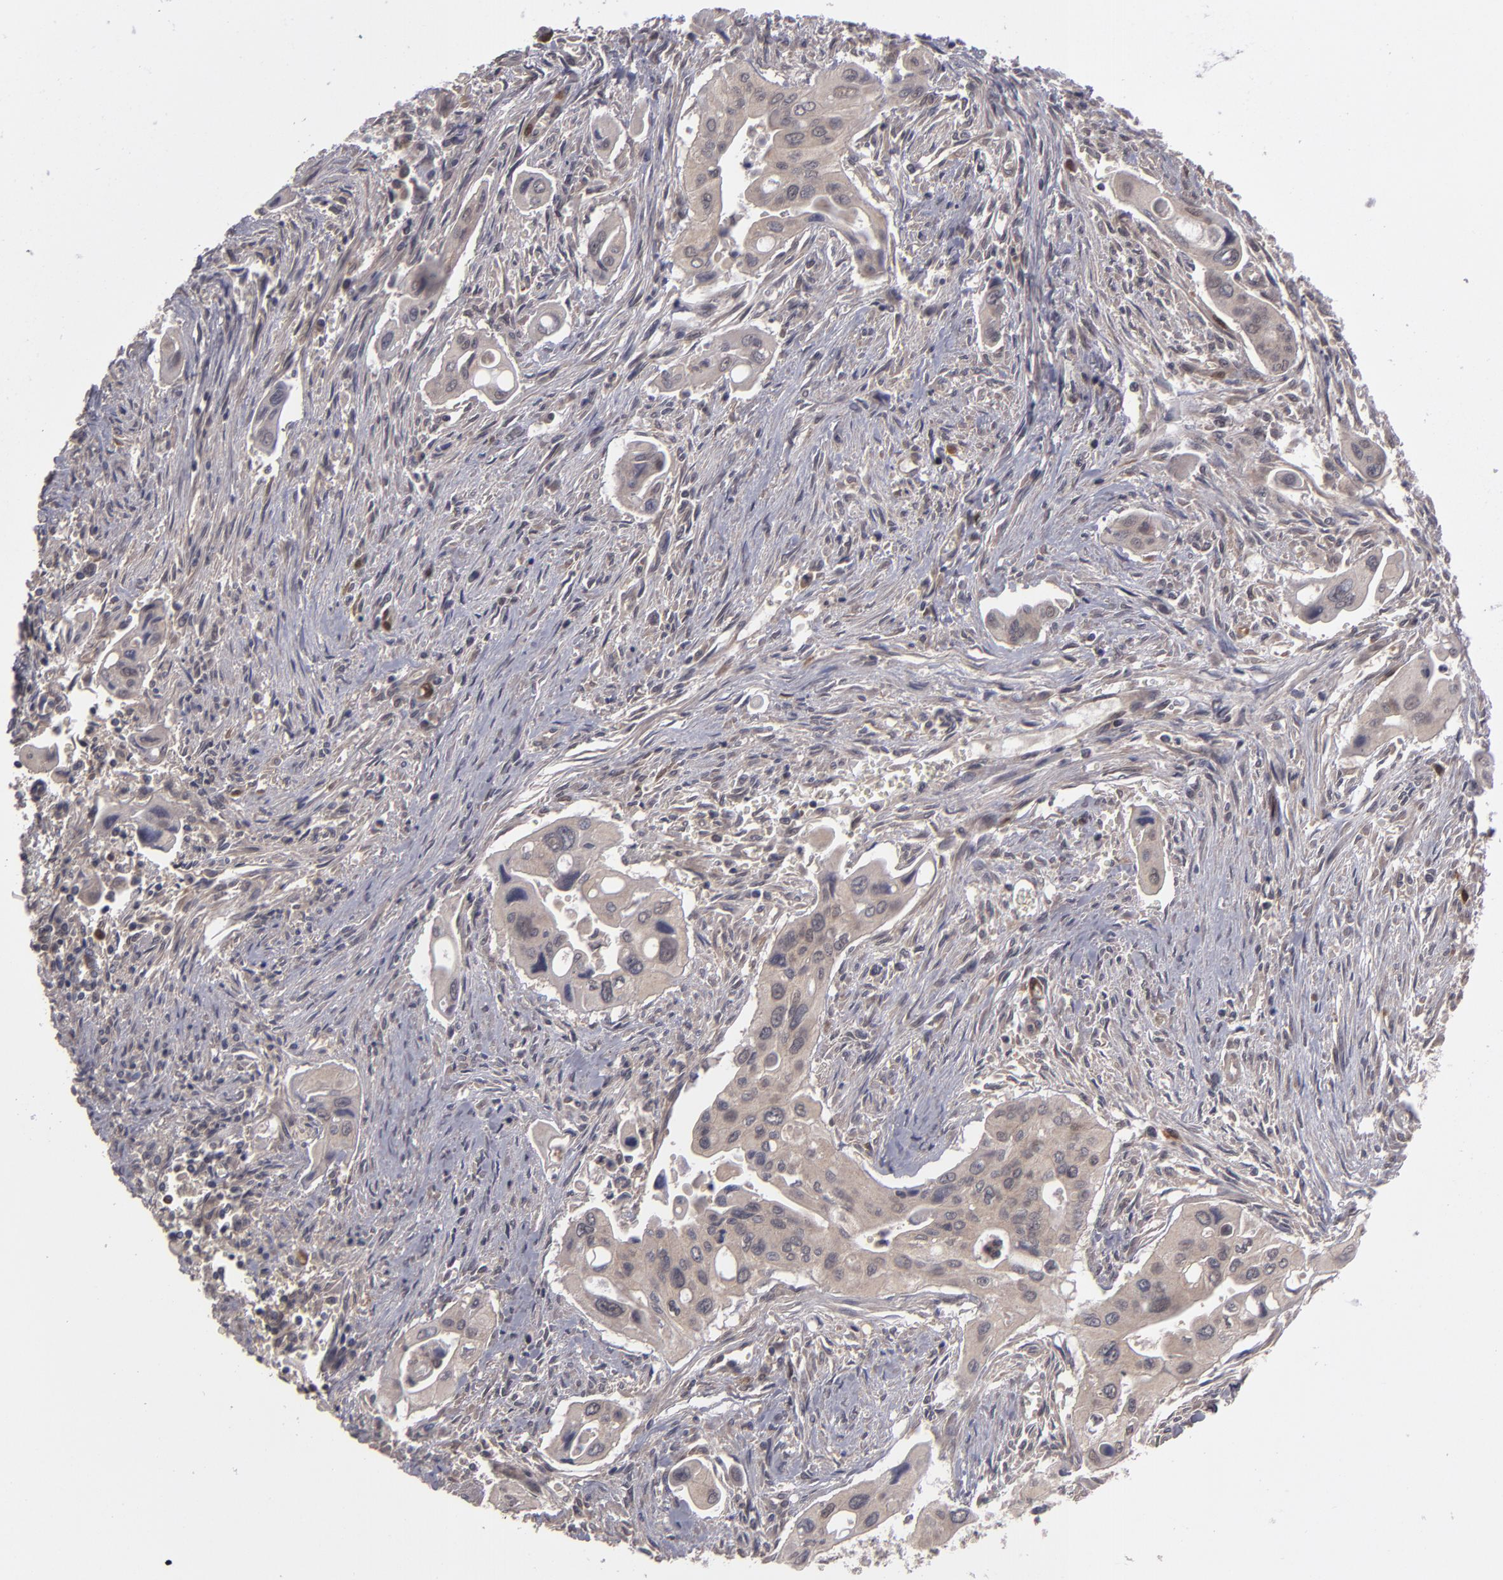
{"staining": {"intensity": "moderate", "quantity": ">75%", "location": "cytoplasmic/membranous"}, "tissue": "pancreatic cancer", "cell_type": "Tumor cells", "image_type": "cancer", "snomed": [{"axis": "morphology", "description": "Adenocarcinoma, NOS"}, {"axis": "topography", "description": "Pancreas"}], "caption": "Immunohistochemical staining of pancreatic cancer reveals medium levels of moderate cytoplasmic/membranous protein staining in about >75% of tumor cells.", "gene": "TYMS", "patient": {"sex": "male", "age": 77}}